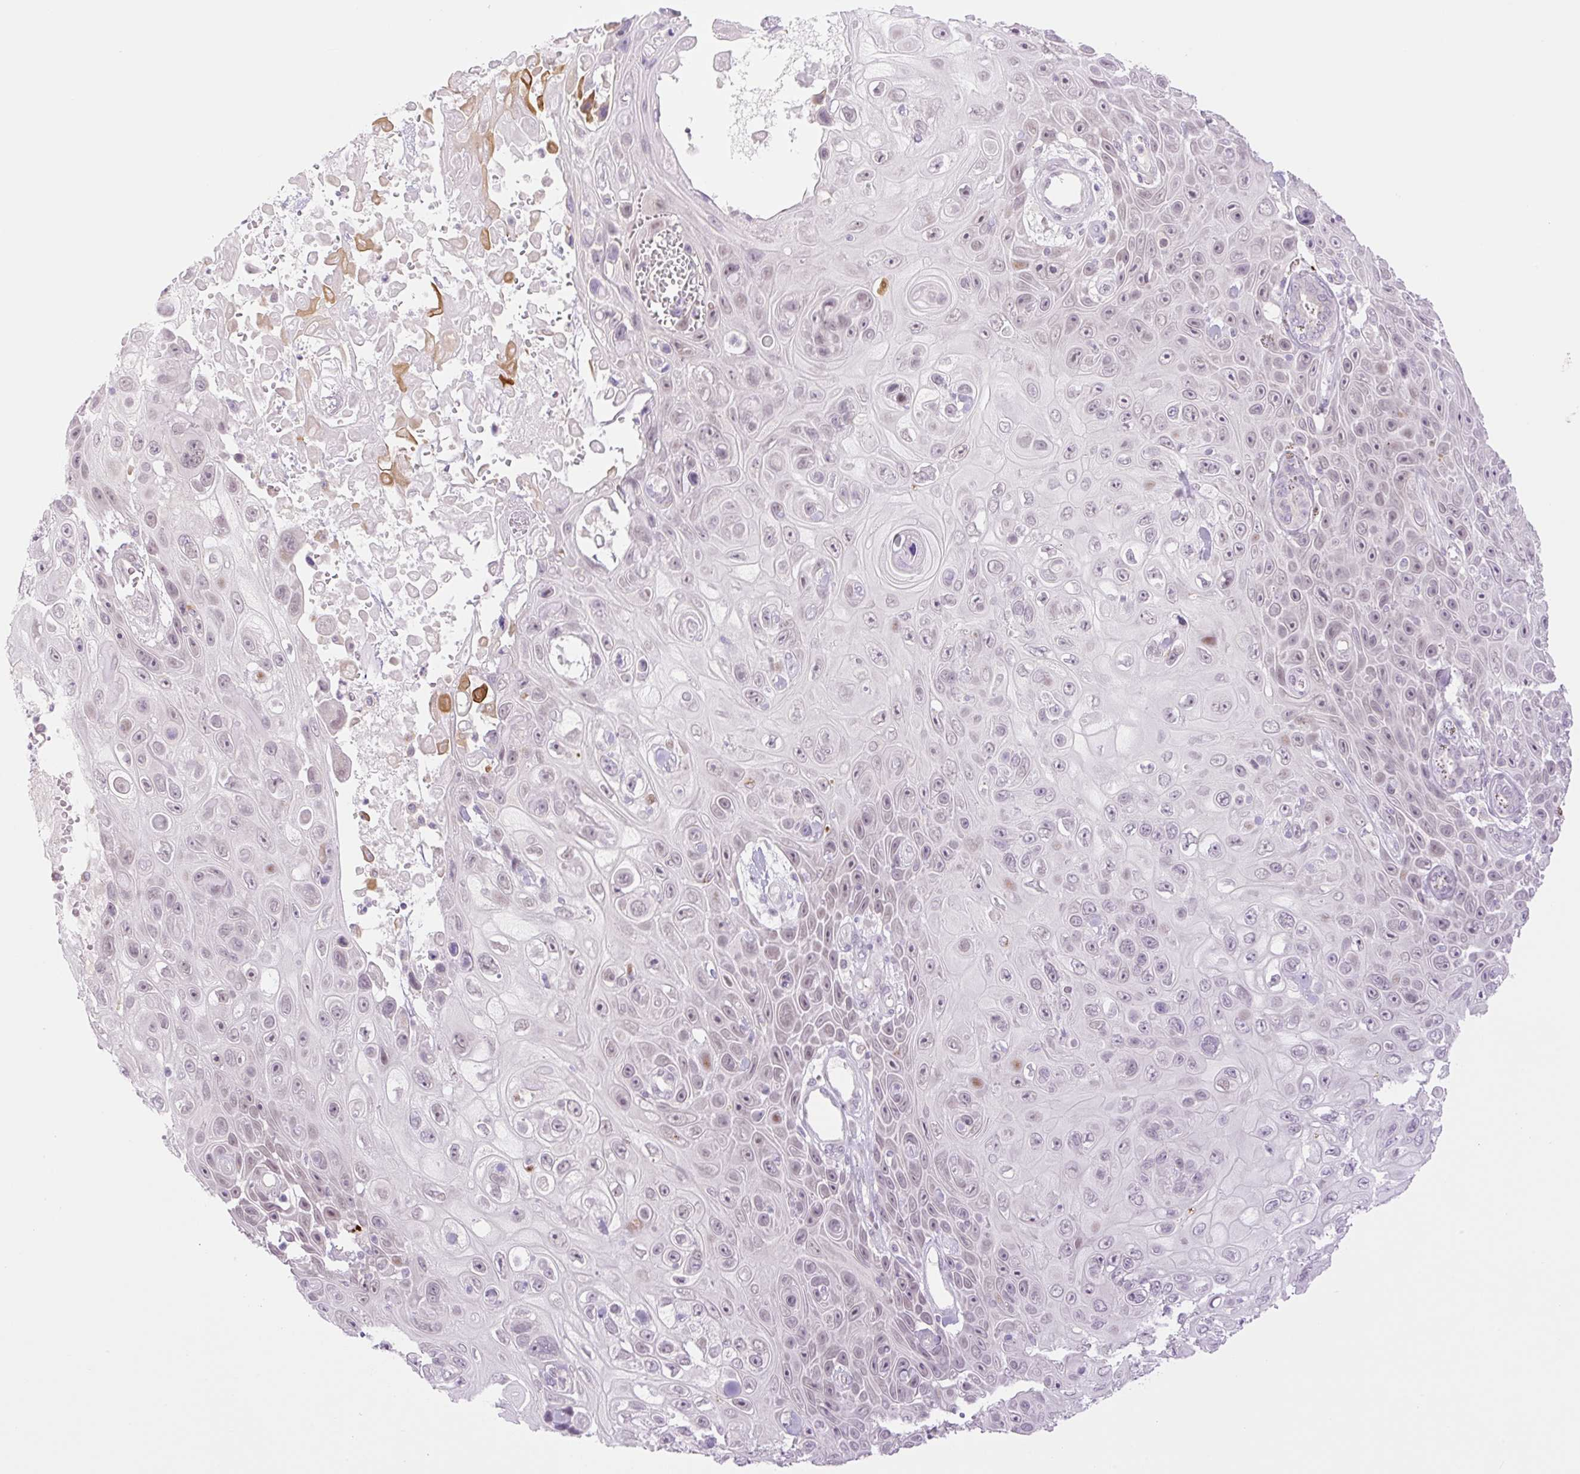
{"staining": {"intensity": "weak", "quantity": "25%-75%", "location": "nuclear"}, "tissue": "skin cancer", "cell_type": "Tumor cells", "image_type": "cancer", "snomed": [{"axis": "morphology", "description": "Squamous cell carcinoma, NOS"}, {"axis": "topography", "description": "Skin"}], "caption": "A brown stain highlights weak nuclear expression of a protein in human skin squamous cell carcinoma tumor cells.", "gene": "SPRYD4", "patient": {"sex": "male", "age": 82}}